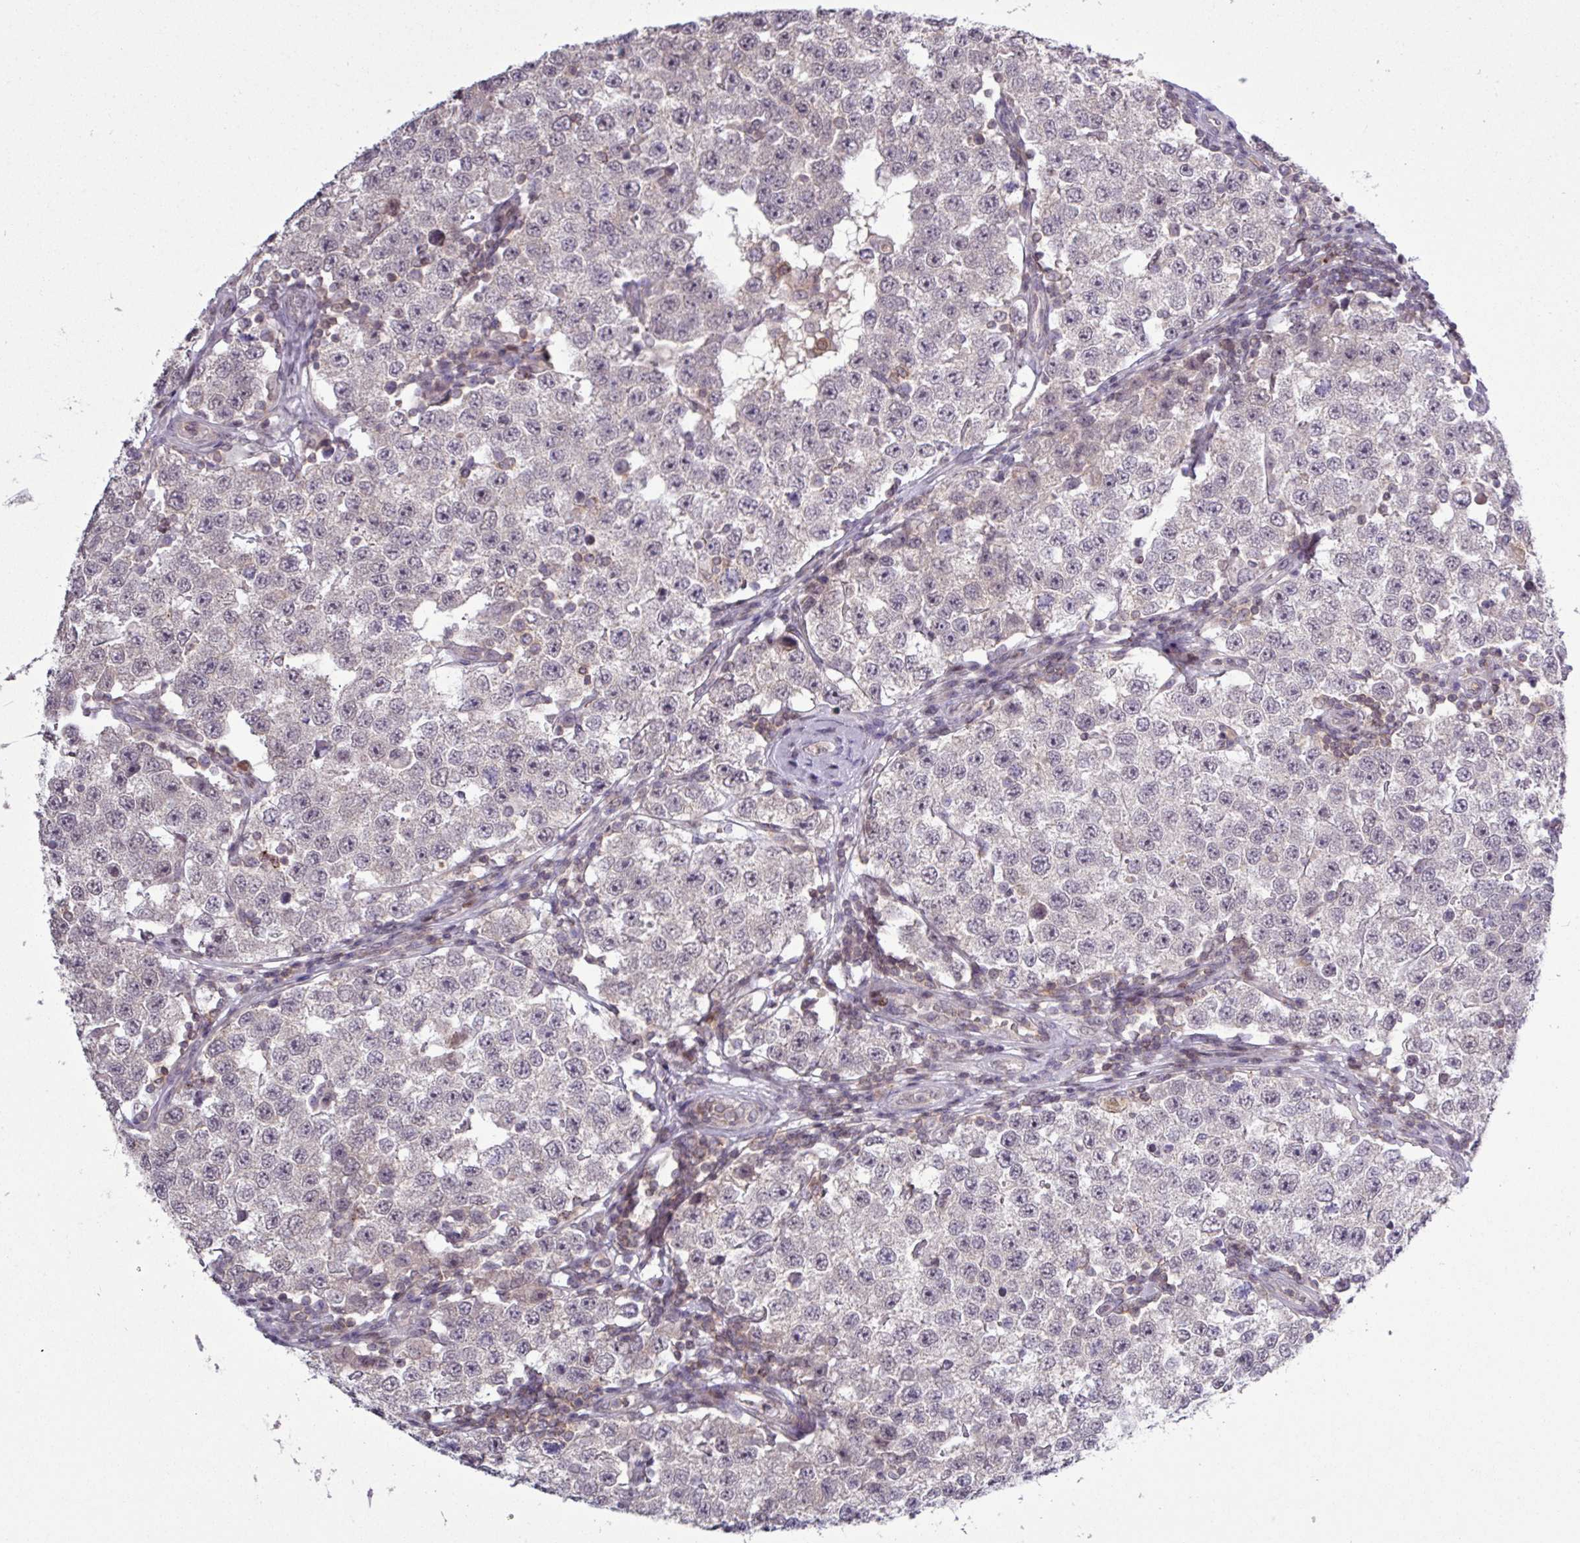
{"staining": {"intensity": "negative", "quantity": "none", "location": "none"}, "tissue": "testis cancer", "cell_type": "Tumor cells", "image_type": "cancer", "snomed": [{"axis": "morphology", "description": "Seminoma, NOS"}, {"axis": "topography", "description": "Testis"}], "caption": "A photomicrograph of human testis cancer (seminoma) is negative for staining in tumor cells.", "gene": "RTL3", "patient": {"sex": "male", "age": 34}}